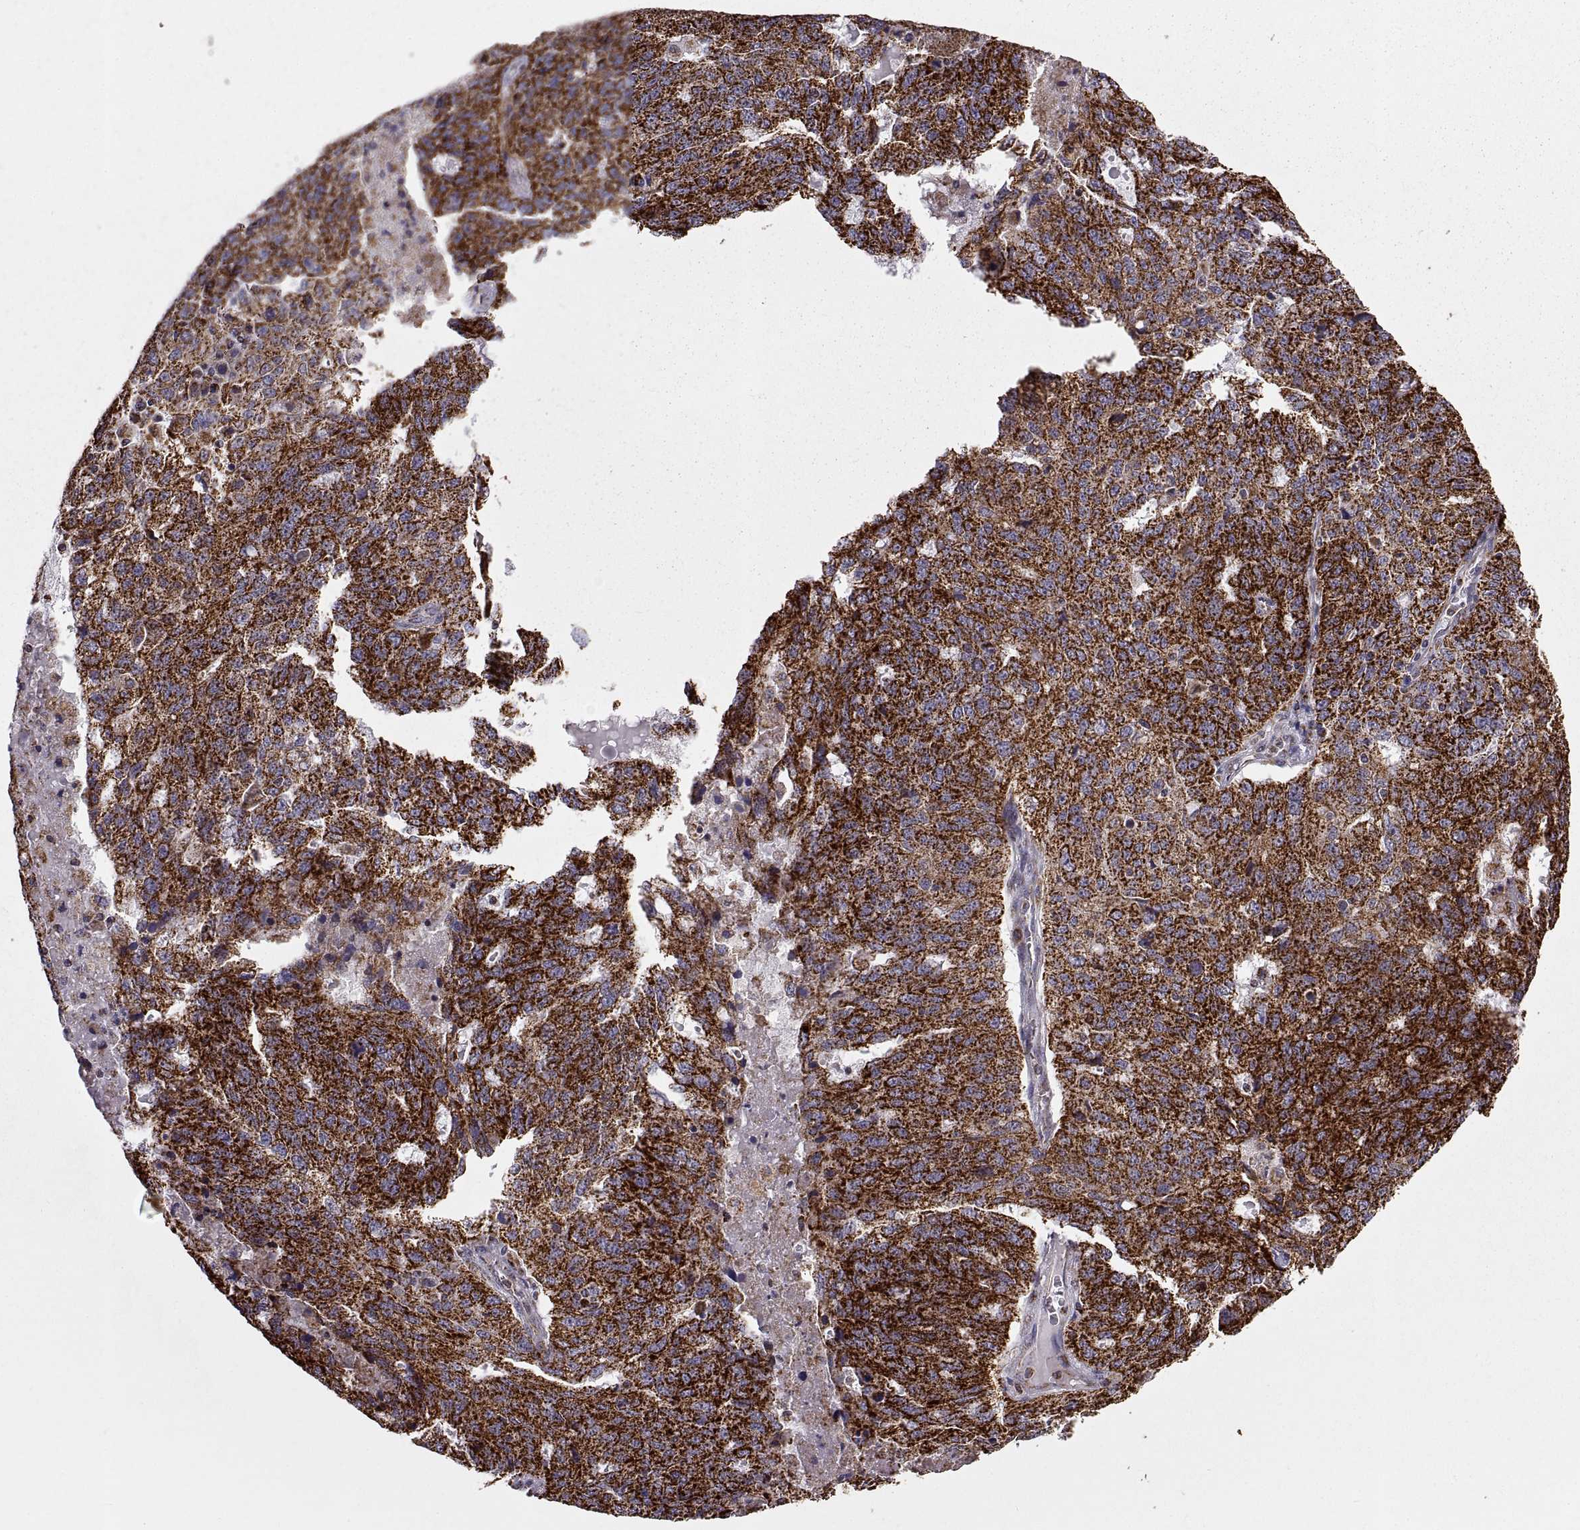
{"staining": {"intensity": "strong", "quantity": ">75%", "location": "cytoplasmic/membranous"}, "tissue": "ovarian cancer", "cell_type": "Tumor cells", "image_type": "cancer", "snomed": [{"axis": "morphology", "description": "Cystadenocarcinoma, serous, NOS"}, {"axis": "topography", "description": "Ovary"}], "caption": "The photomicrograph reveals a brown stain indicating the presence of a protein in the cytoplasmic/membranous of tumor cells in serous cystadenocarcinoma (ovarian).", "gene": "ARSD", "patient": {"sex": "female", "age": 71}}